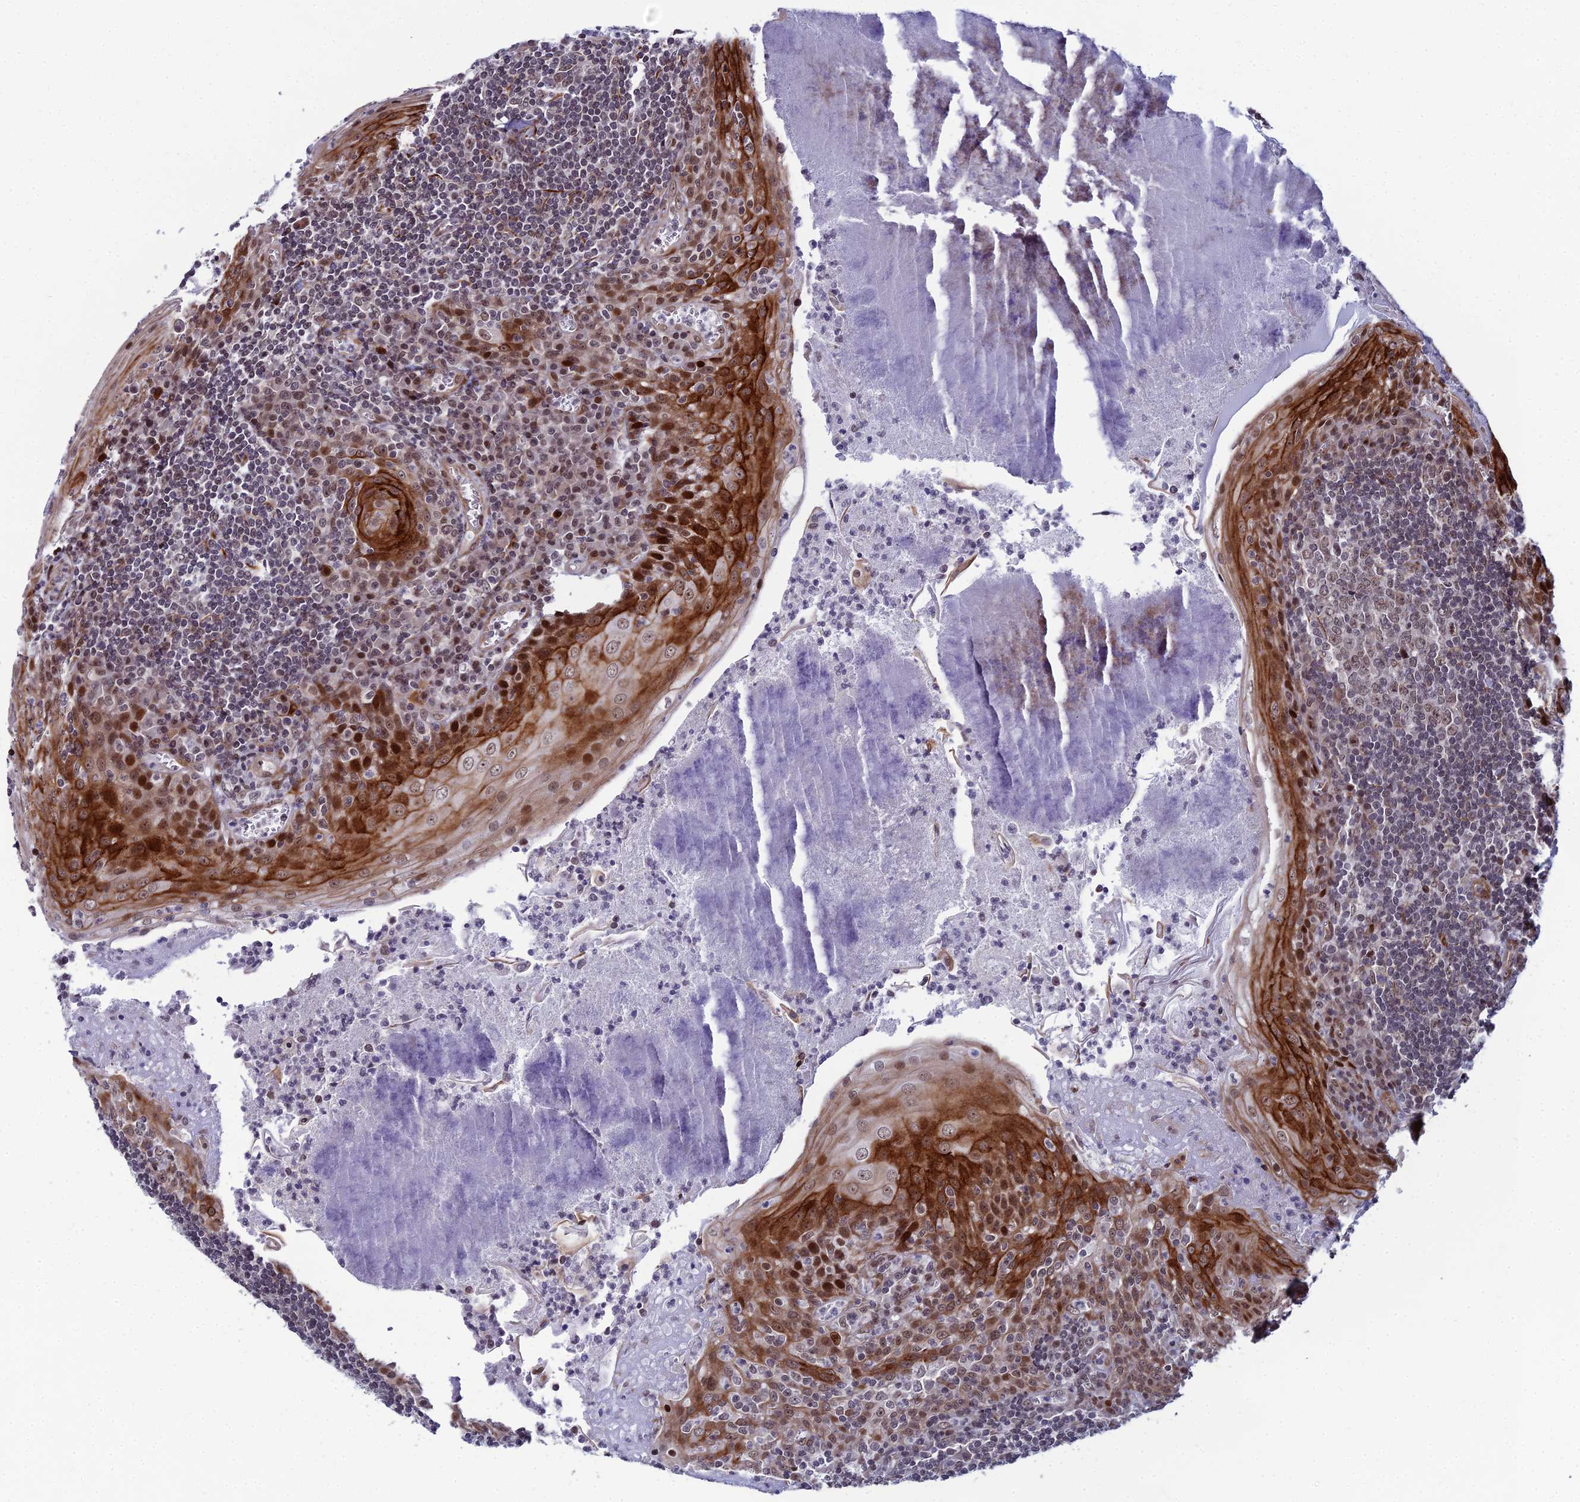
{"staining": {"intensity": "weak", "quantity": "25%-75%", "location": "nuclear"}, "tissue": "tonsil", "cell_type": "Germinal center cells", "image_type": "normal", "snomed": [{"axis": "morphology", "description": "Normal tissue, NOS"}, {"axis": "topography", "description": "Tonsil"}], "caption": "Tonsil stained for a protein reveals weak nuclear positivity in germinal center cells. (DAB (3,3'-diaminobenzidine) = brown stain, brightfield microscopy at high magnification).", "gene": "ZNF668", "patient": {"sex": "male", "age": 27}}